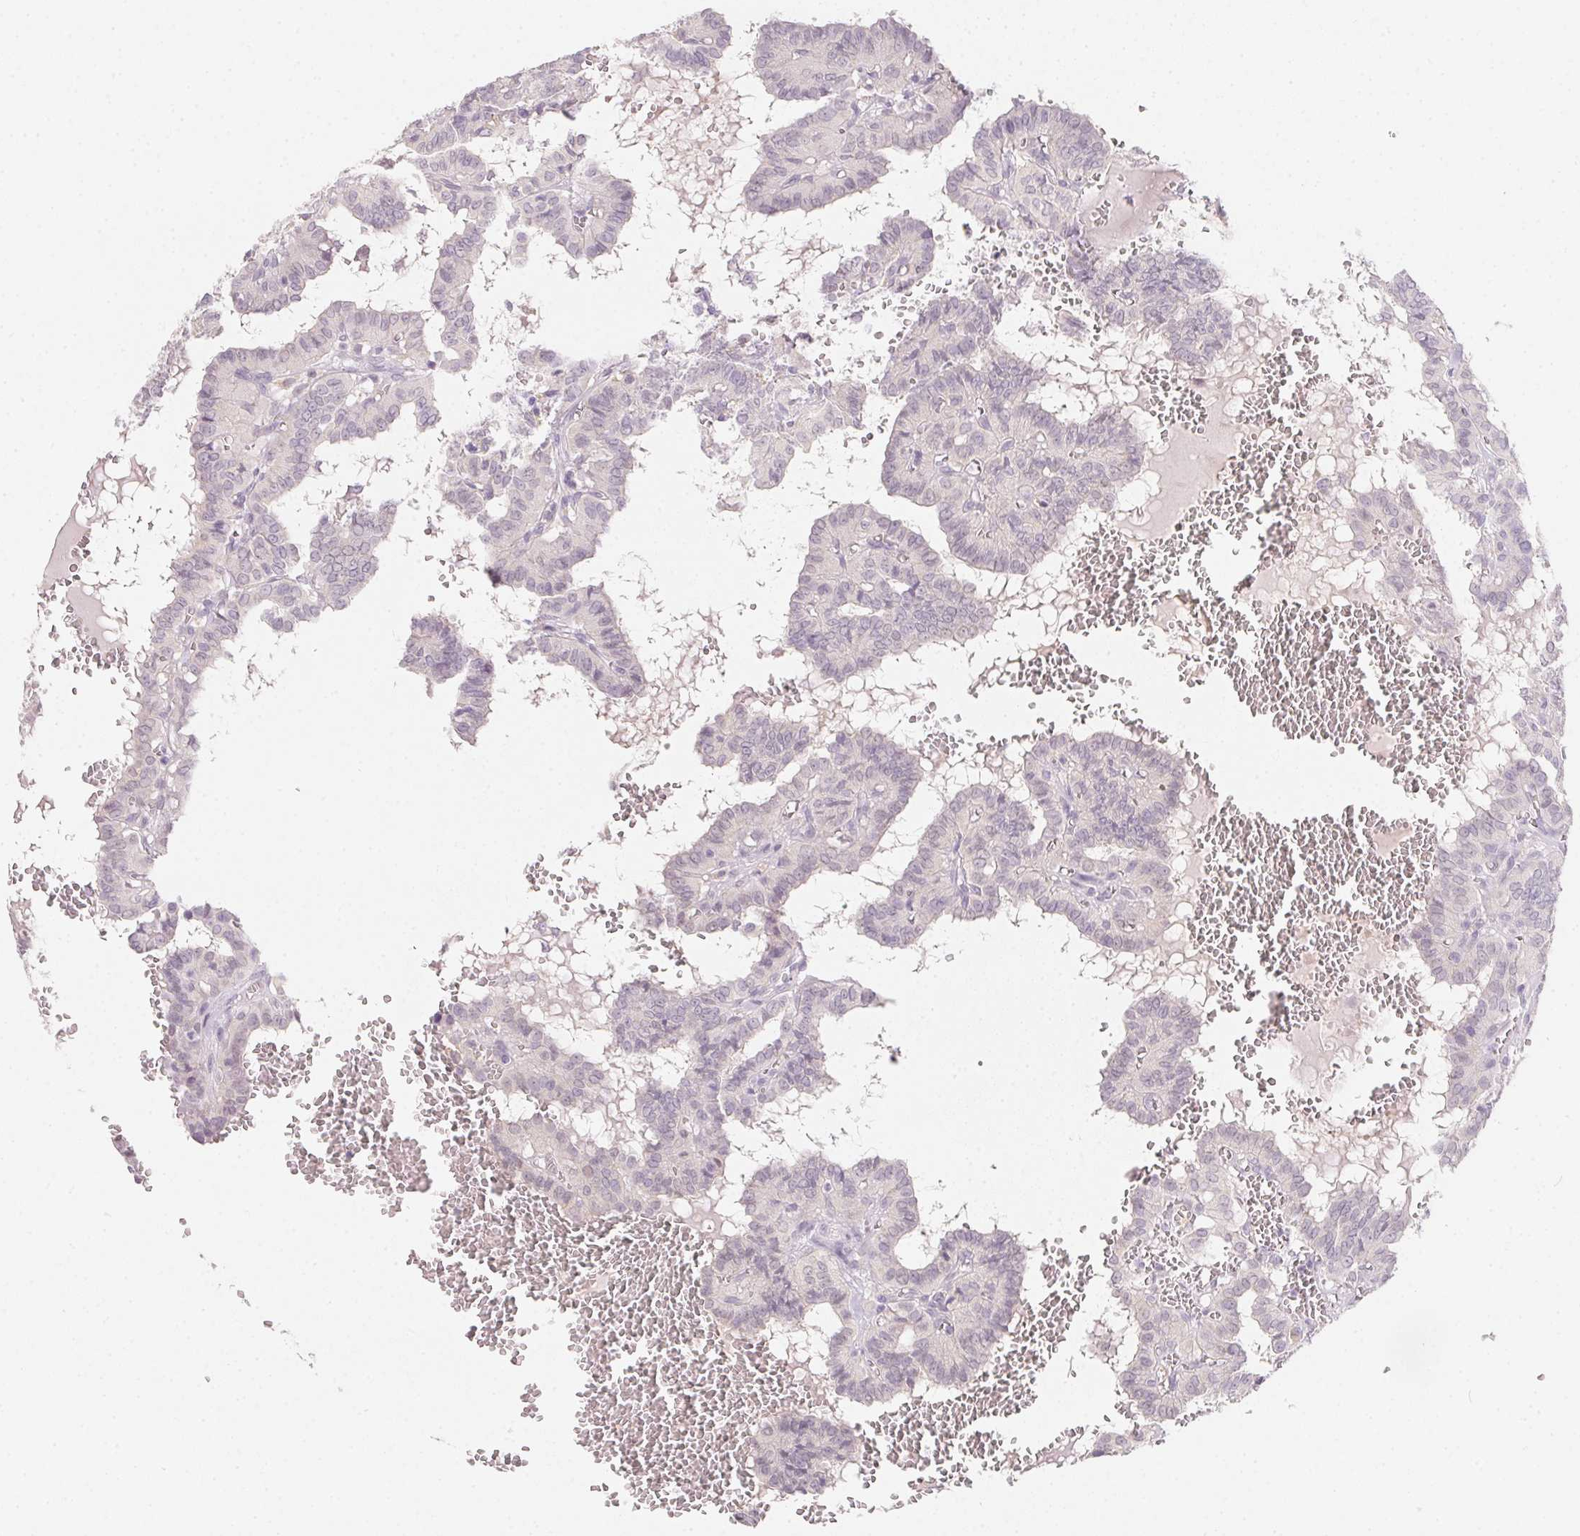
{"staining": {"intensity": "negative", "quantity": "none", "location": "none"}, "tissue": "thyroid cancer", "cell_type": "Tumor cells", "image_type": "cancer", "snomed": [{"axis": "morphology", "description": "Papillary adenocarcinoma, NOS"}, {"axis": "topography", "description": "Thyroid gland"}], "caption": "Immunohistochemistry image of human thyroid papillary adenocarcinoma stained for a protein (brown), which displays no expression in tumor cells.", "gene": "SLC6A18", "patient": {"sex": "female", "age": 21}}